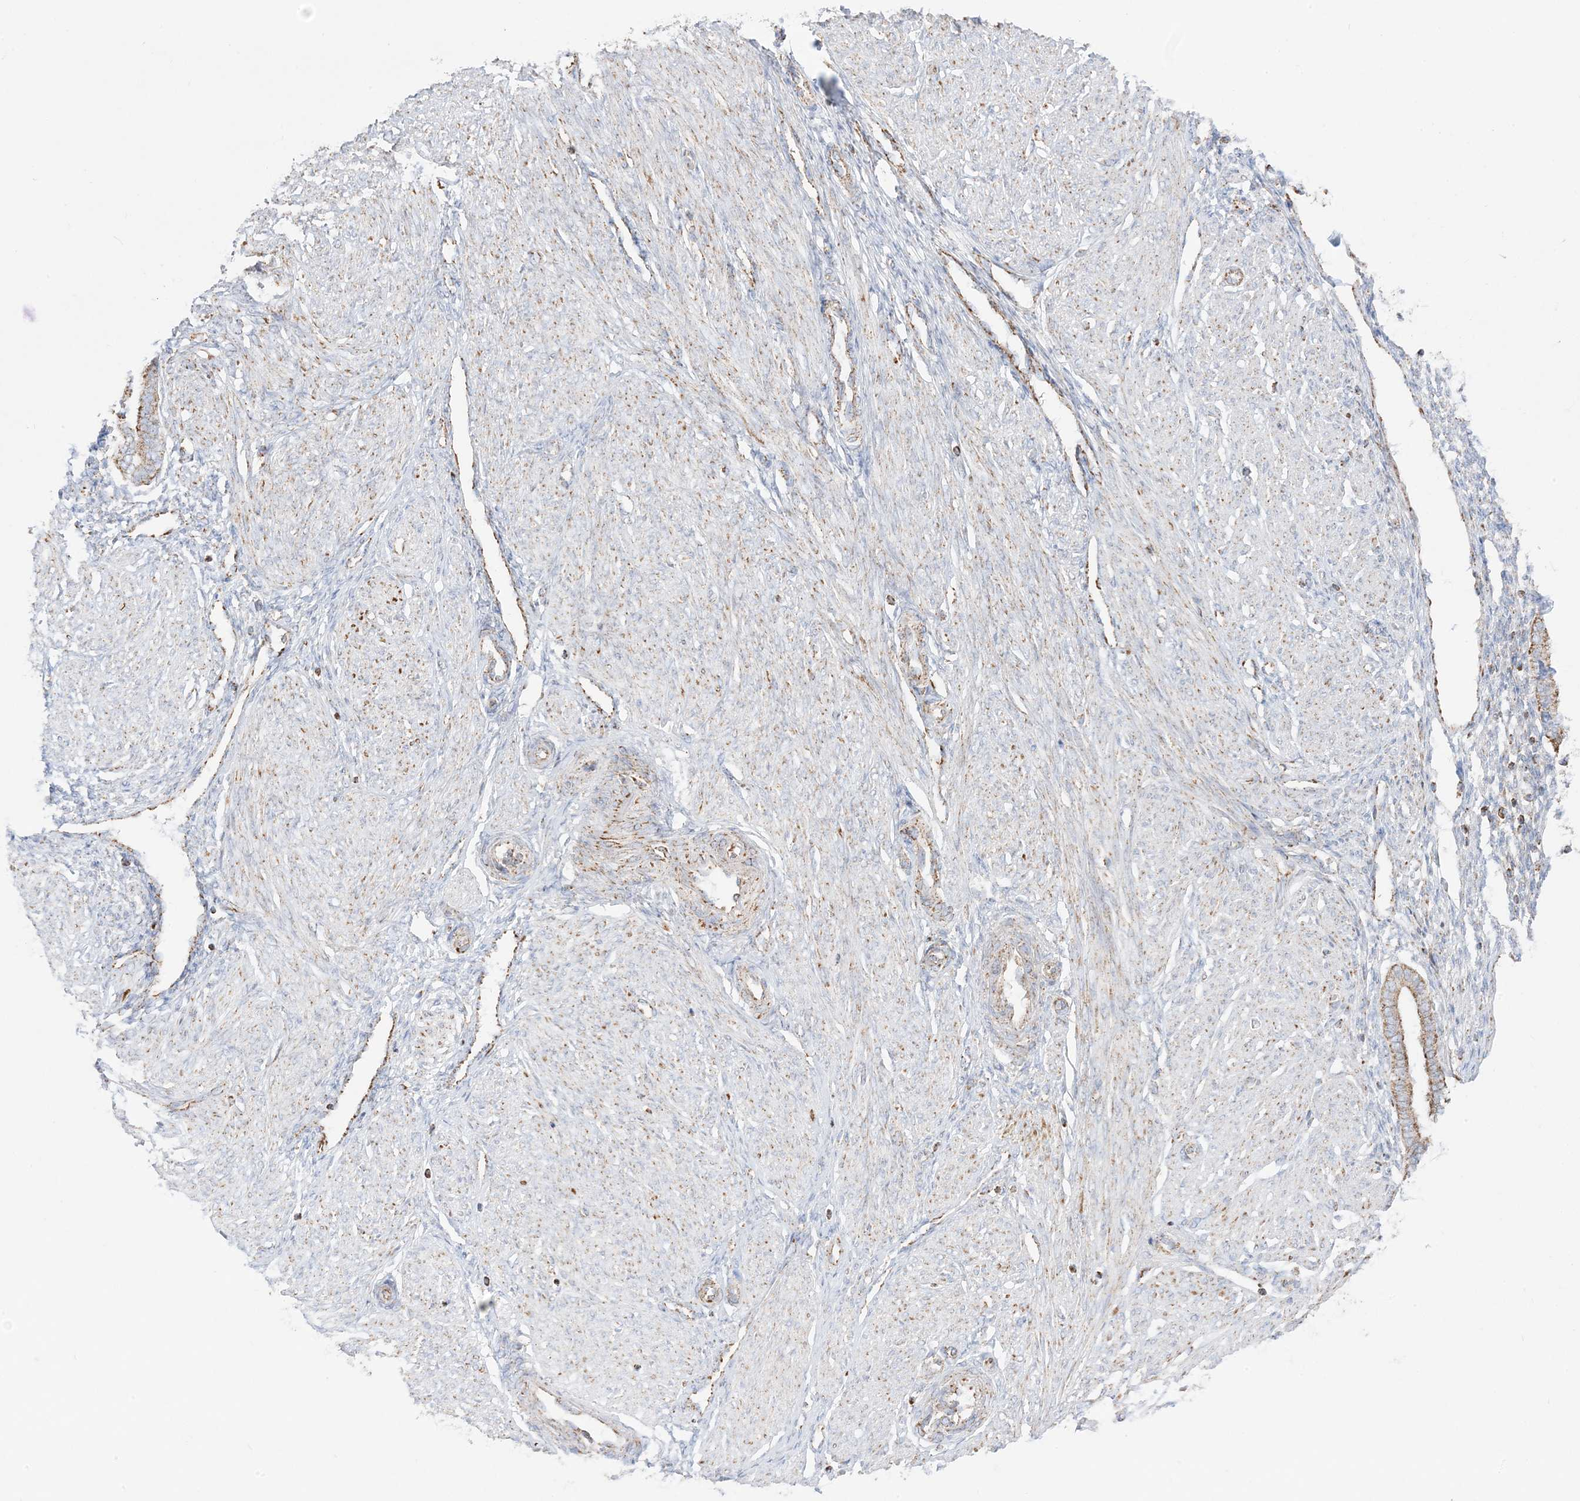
{"staining": {"intensity": "moderate", "quantity": ">75%", "location": "cytoplasmic/membranous"}, "tissue": "endometrium", "cell_type": "Glandular cells", "image_type": "normal", "snomed": [{"axis": "morphology", "description": "Normal tissue, NOS"}, {"axis": "topography", "description": "Endometrium"}], "caption": "This micrograph displays immunohistochemistry (IHC) staining of unremarkable endometrium, with medium moderate cytoplasmic/membranous positivity in about >75% of glandular cells.", "gene": "MRPS36", "patient": {"sex": "female", "age": 53}}